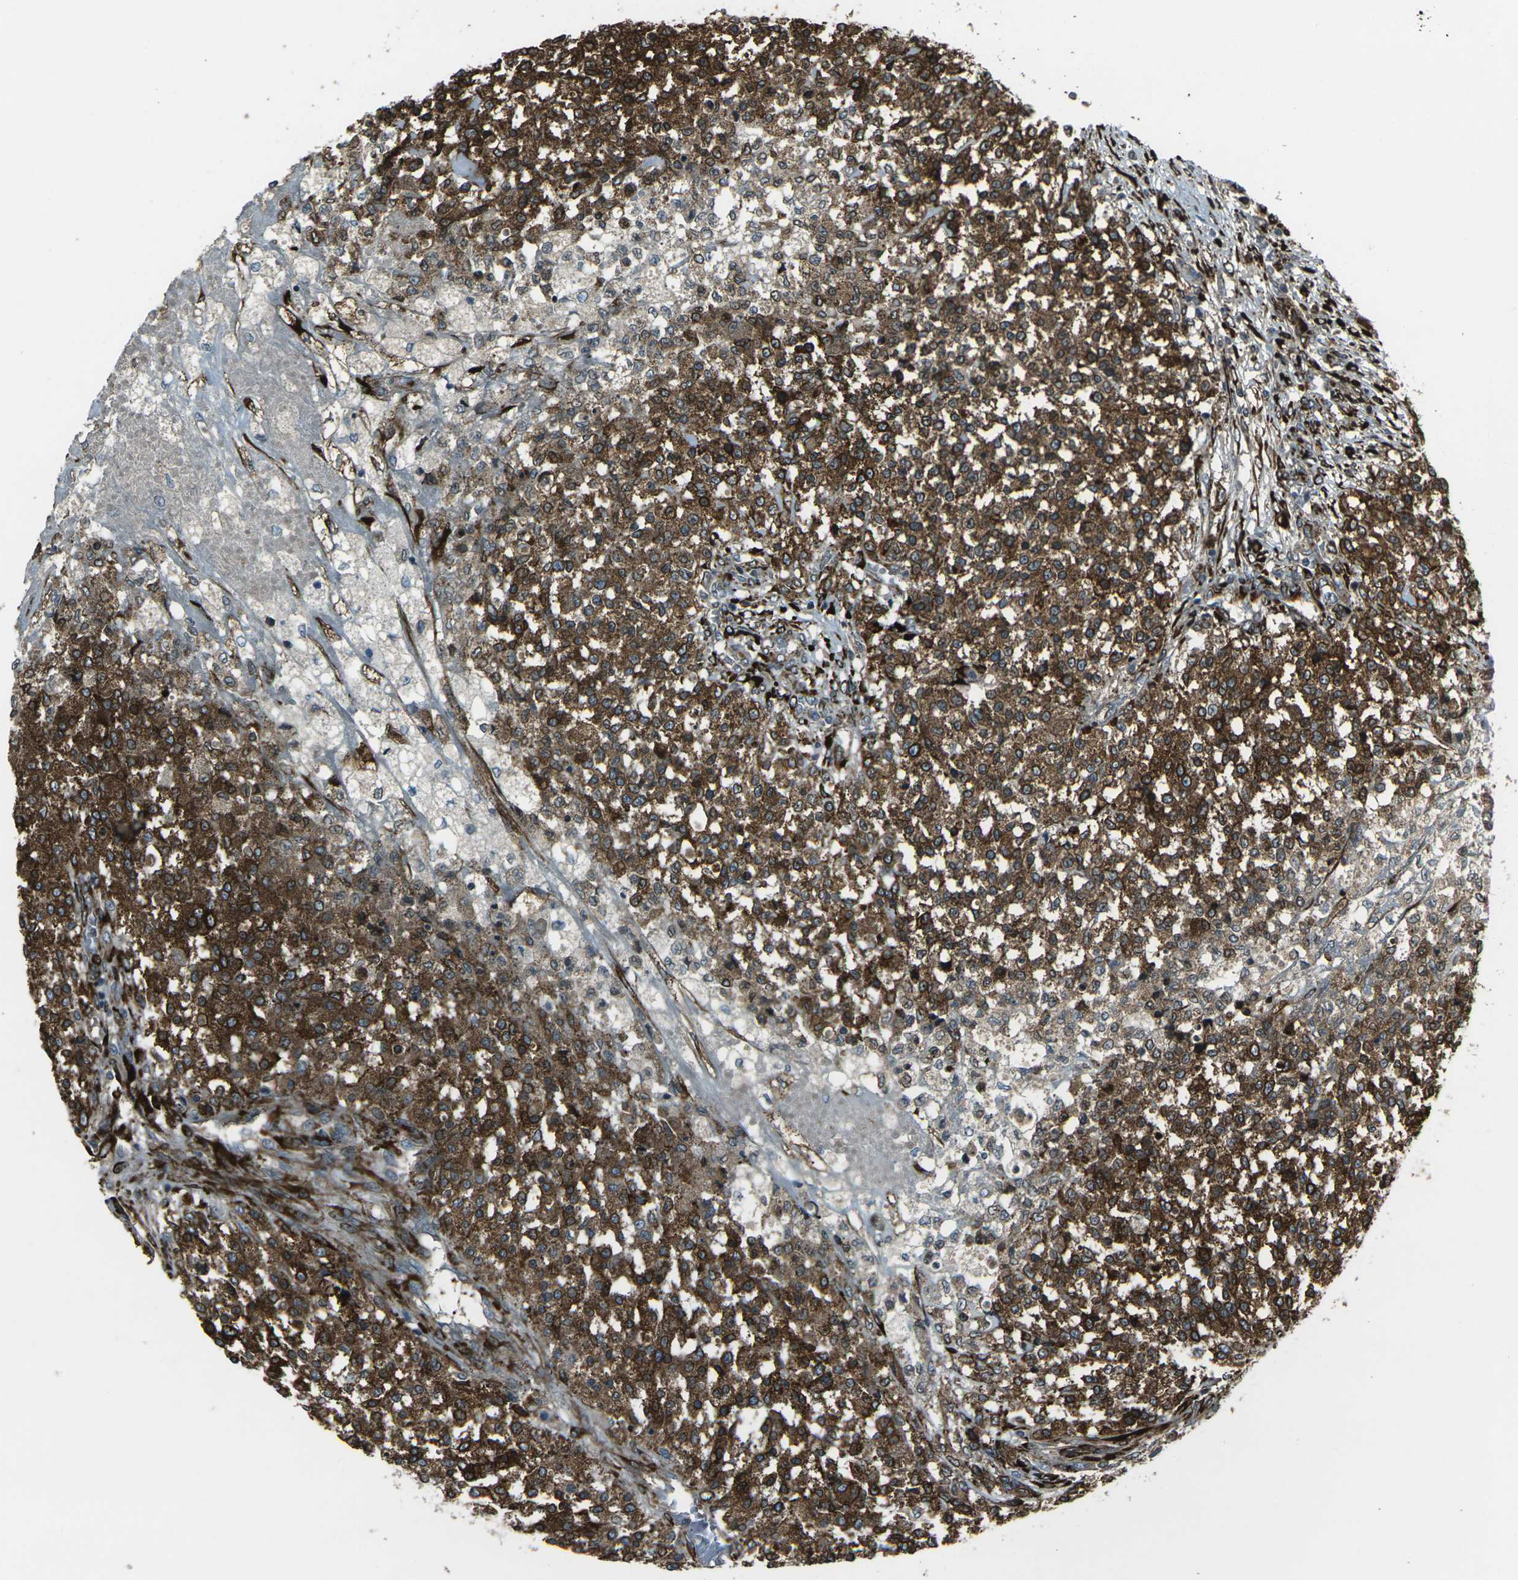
{"staining": {"intensity": "strong", "quantity": ">75%", "location": "cytoplasmic/membranous"}, "tissue": "testis cancer", "cell_type": "Tumor cells", "image_type": "cancer", "snomed": [{"axis": "morphology", "description": "Seminoma, NOS"}, {"axis": "topography", "description": "Testis"}], "caption": "IHC of human testis seminoma reveals high levels of strong cytoplasmic/membranous positivity in approximately >75% of tumor cells.", "gene": "LSMEM1", "patient": {"sex": "male", "age": 59}}